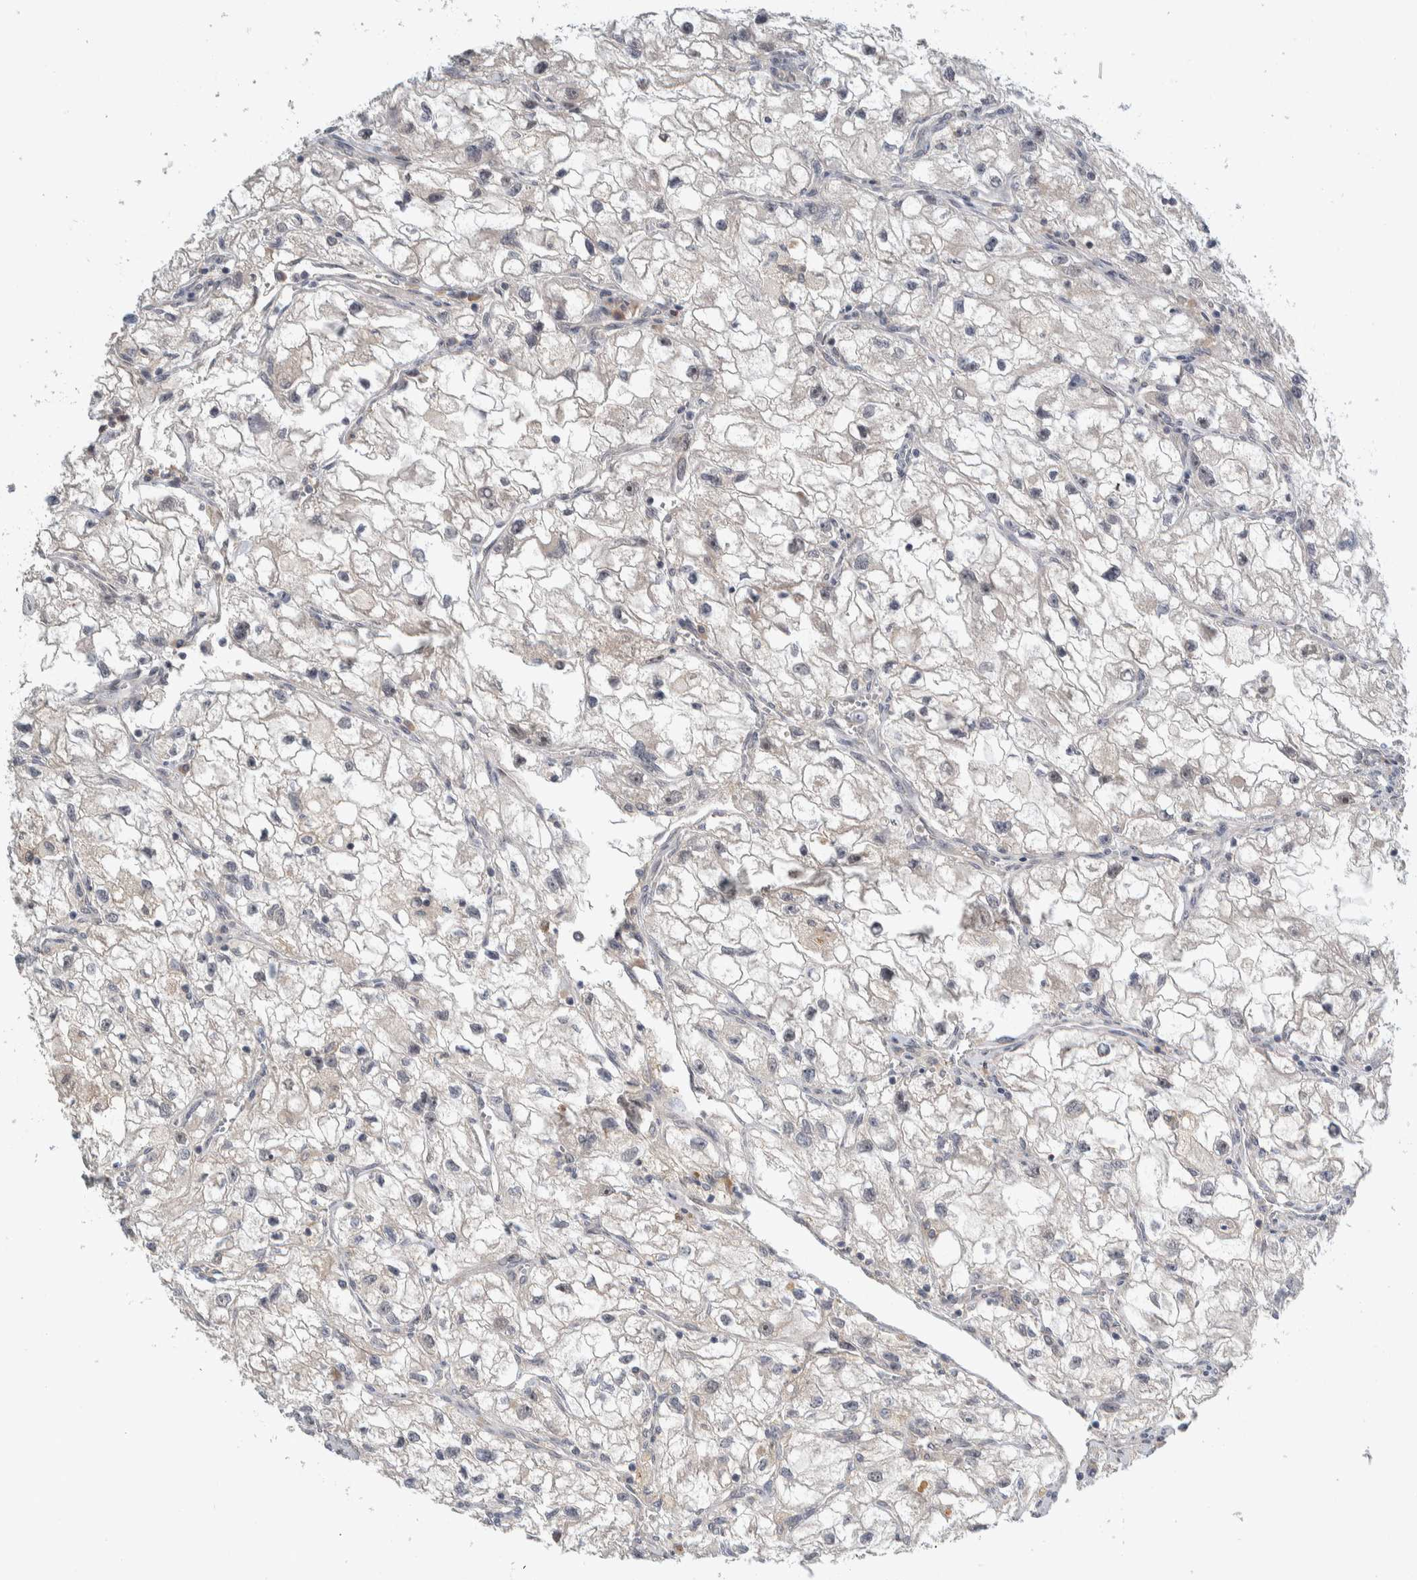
{"staining": {"intensity": "negative", "quantity": "none", "location": "none"}, "tissue": "renal cancer", "cell_type": "Tumor cells", "image_type": "cancer", "snomed": [{"axis": "morphology", "description": "Adenocarcinoma, NOS"}, {"axis": "topography", "description": "Kidney"}], "caption": "The immunohistochemistry image has no significant staining in tumor cells of adenocarcinoma (renal) tissue.", "gene": "MPRIP", "patient": {"sex": "female", "age": 70}}